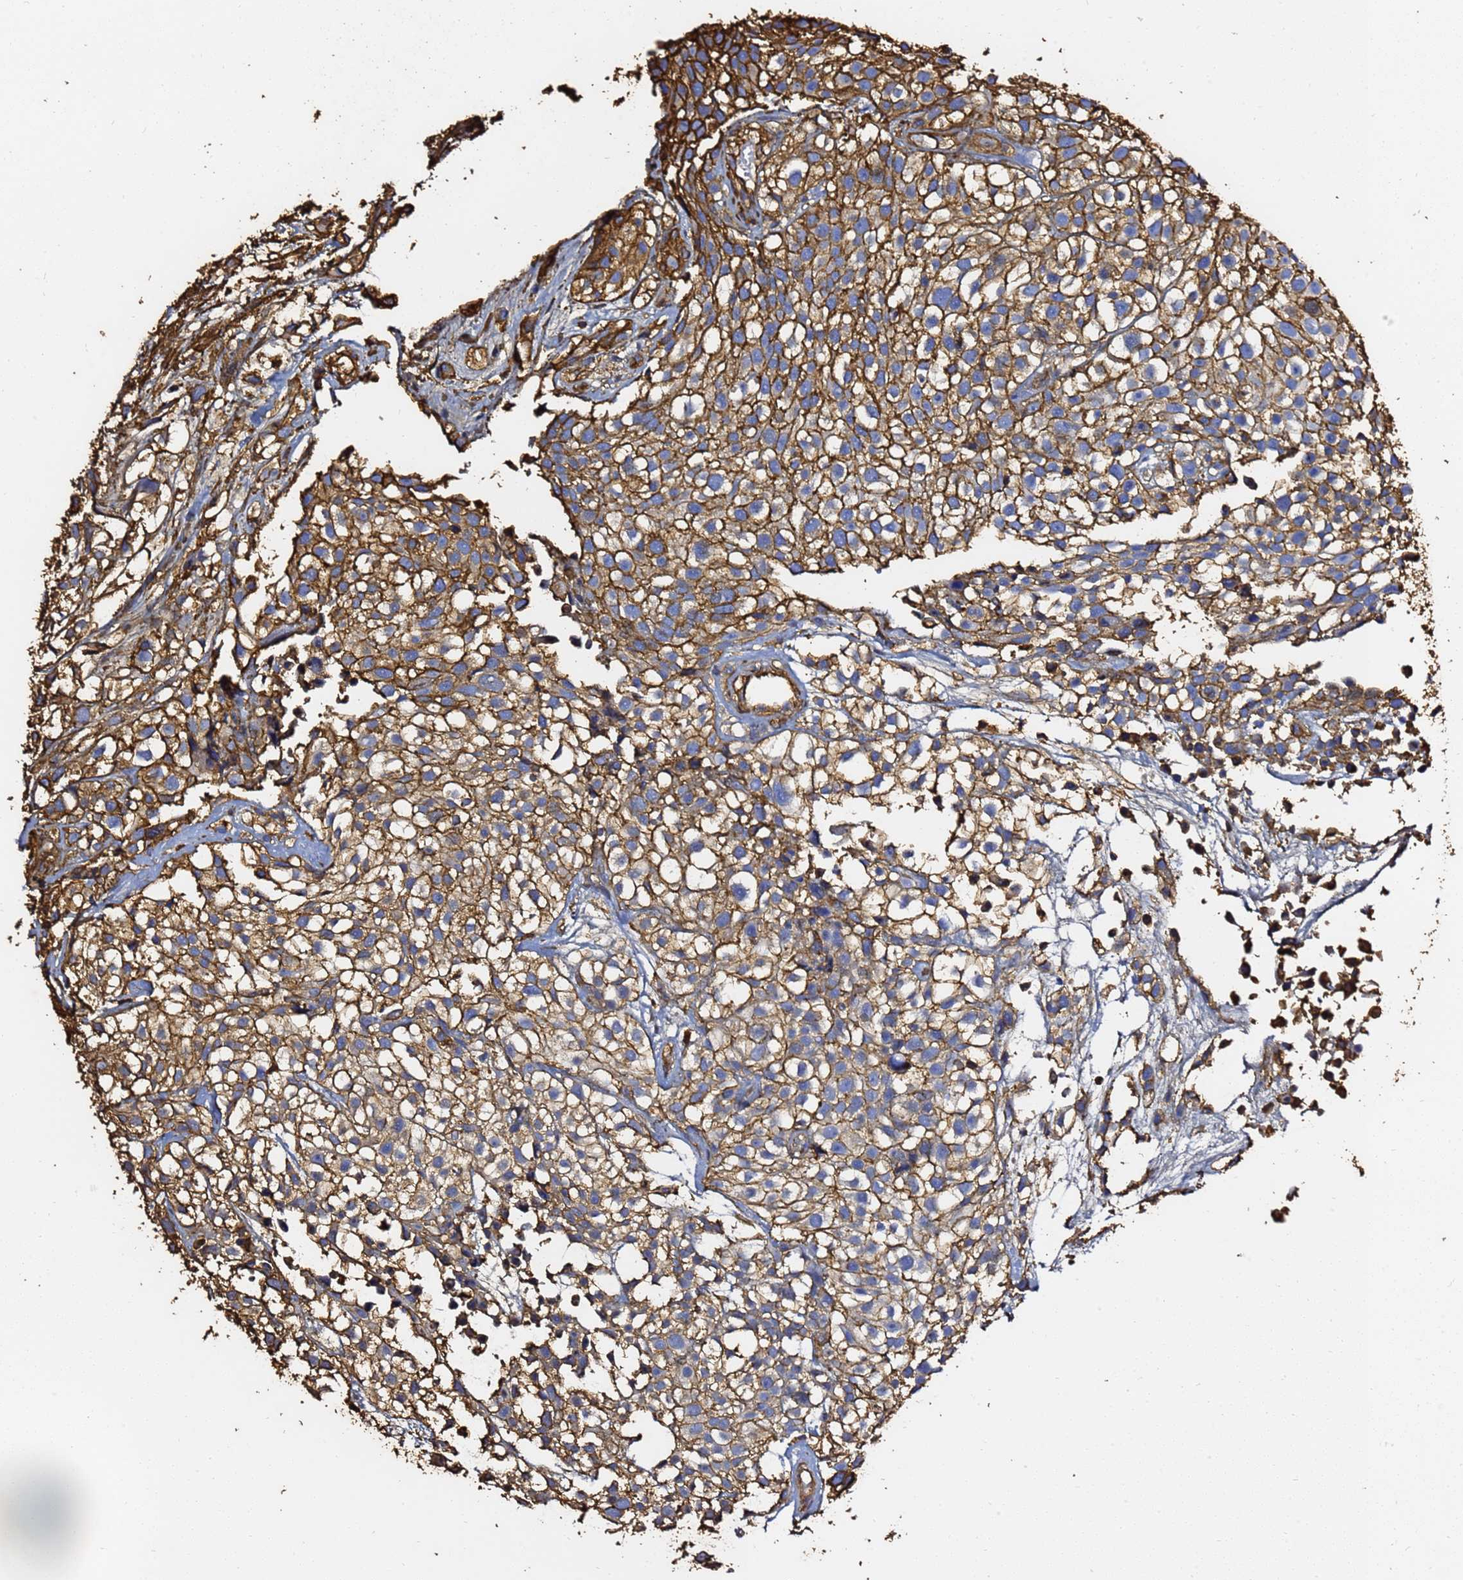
{"staining": {"intensity": "moderate", "quantity": ">75%", "location": "cytoplasmic/membranous"}, "tissue": "urothelial cancer", "cell_type": "Tumor cells", "image_type": "cancer", "snomed": [{"axis": "morphology", "description": "Urothelial carcinoma, High grade"}, {"axis": "topography", "description": "Urinary bladder"}], "caption": "Immunohistochemistry (IHC) histopathology image of urothelial cancer stained for a protein (brown), which exhibits medium levels of moderate cytoplasmic/membranous positivity in about >75% of tumor cells.", "gene": "ACTB", "patient": {"sex": "male", "age": 56}}